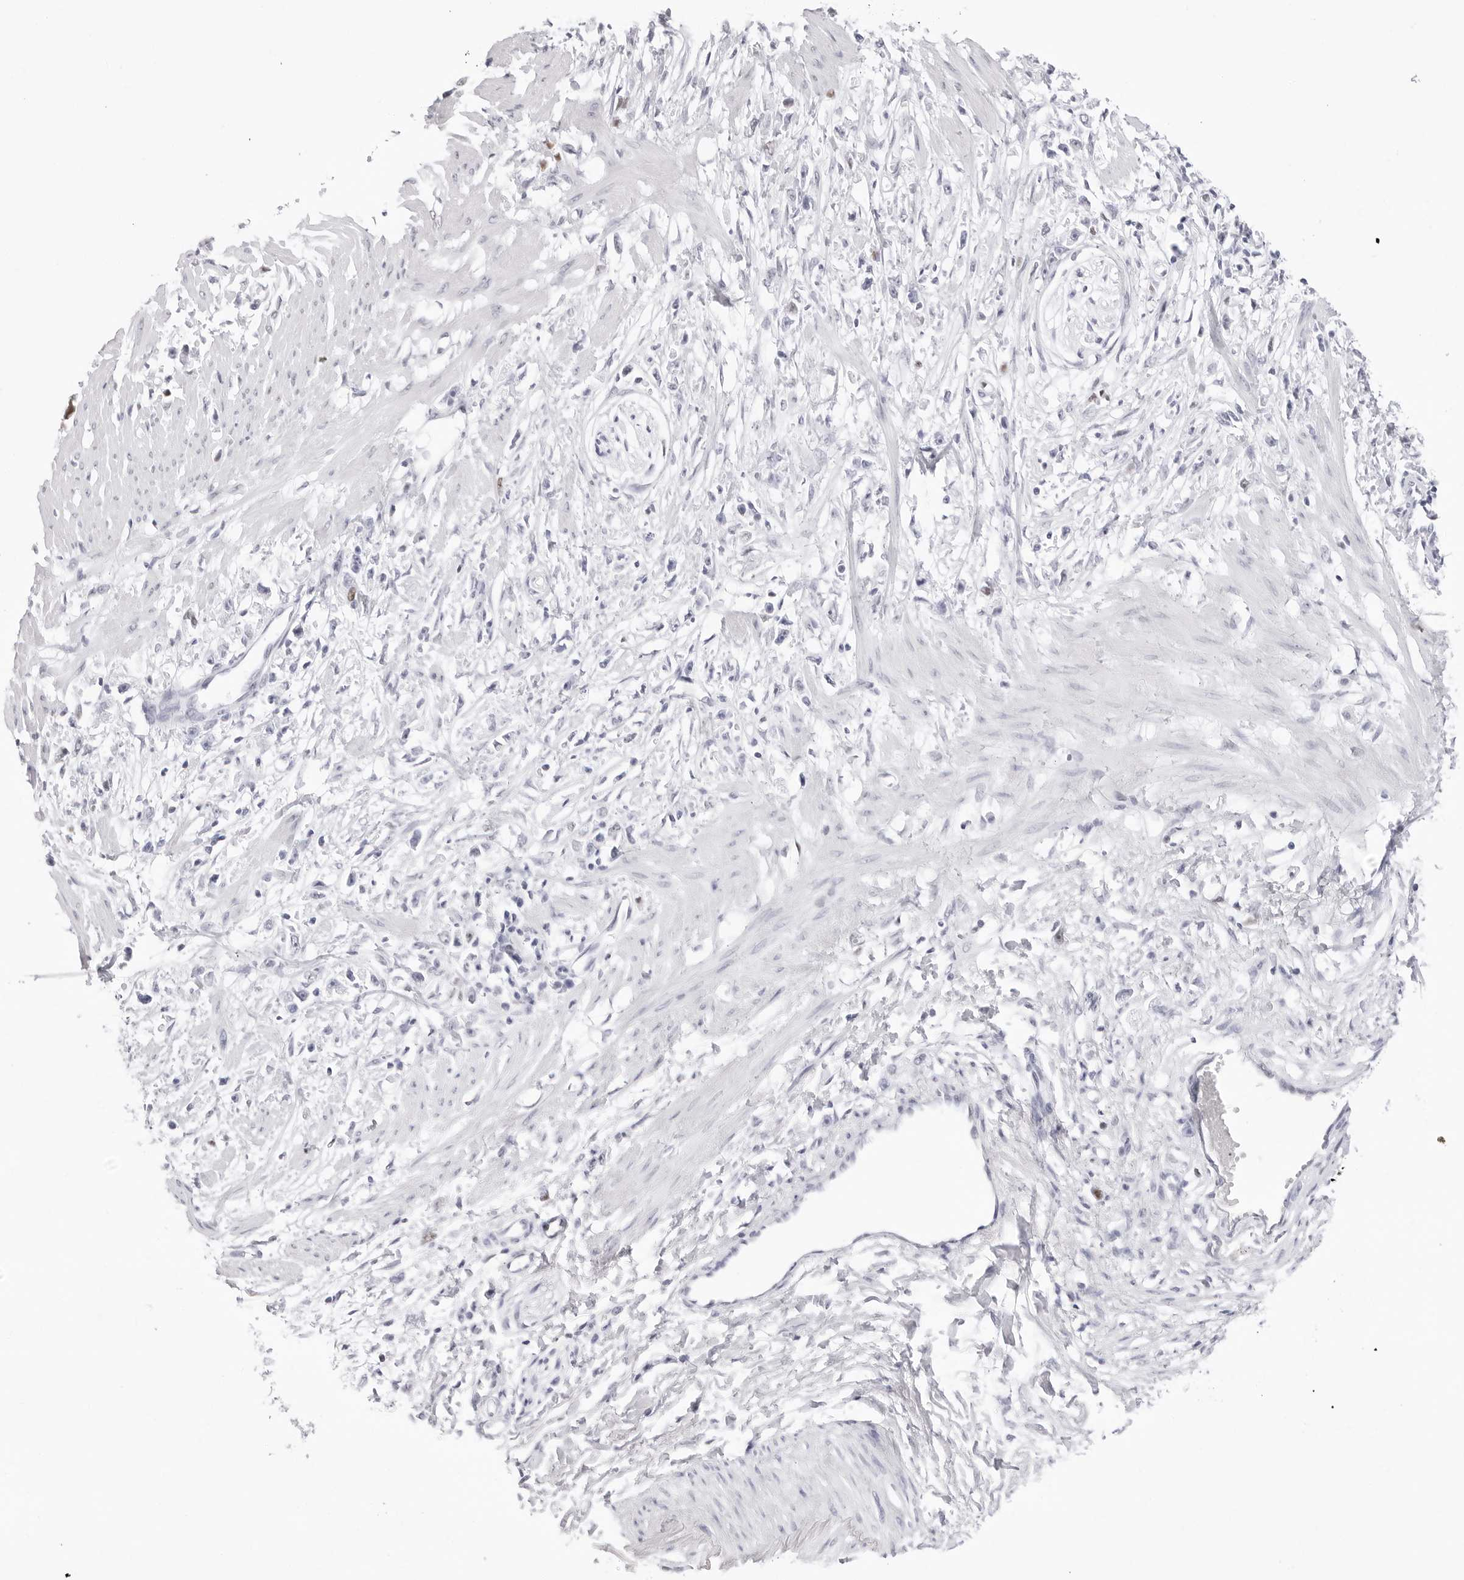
{"staining": {"intensity": "negative", "quantity": "none", "location": "none"}, "tissue": "stomach cancer", "cell_type": "Tumor cells", "image_type": "cancer", "snomed": [{"axis": "morphology", "description": "Adenocarcinoma, NOS"}, {"axis": "topography", "description": "Stomach"}], "caption": "DAB (3,3'-diaminobenzidine) immunohistochemical staining of stomach cancer exhibits no significant positivity in tumor cells.", "gene": "NASP", "patient": {"sex": "female", "age": 59}}